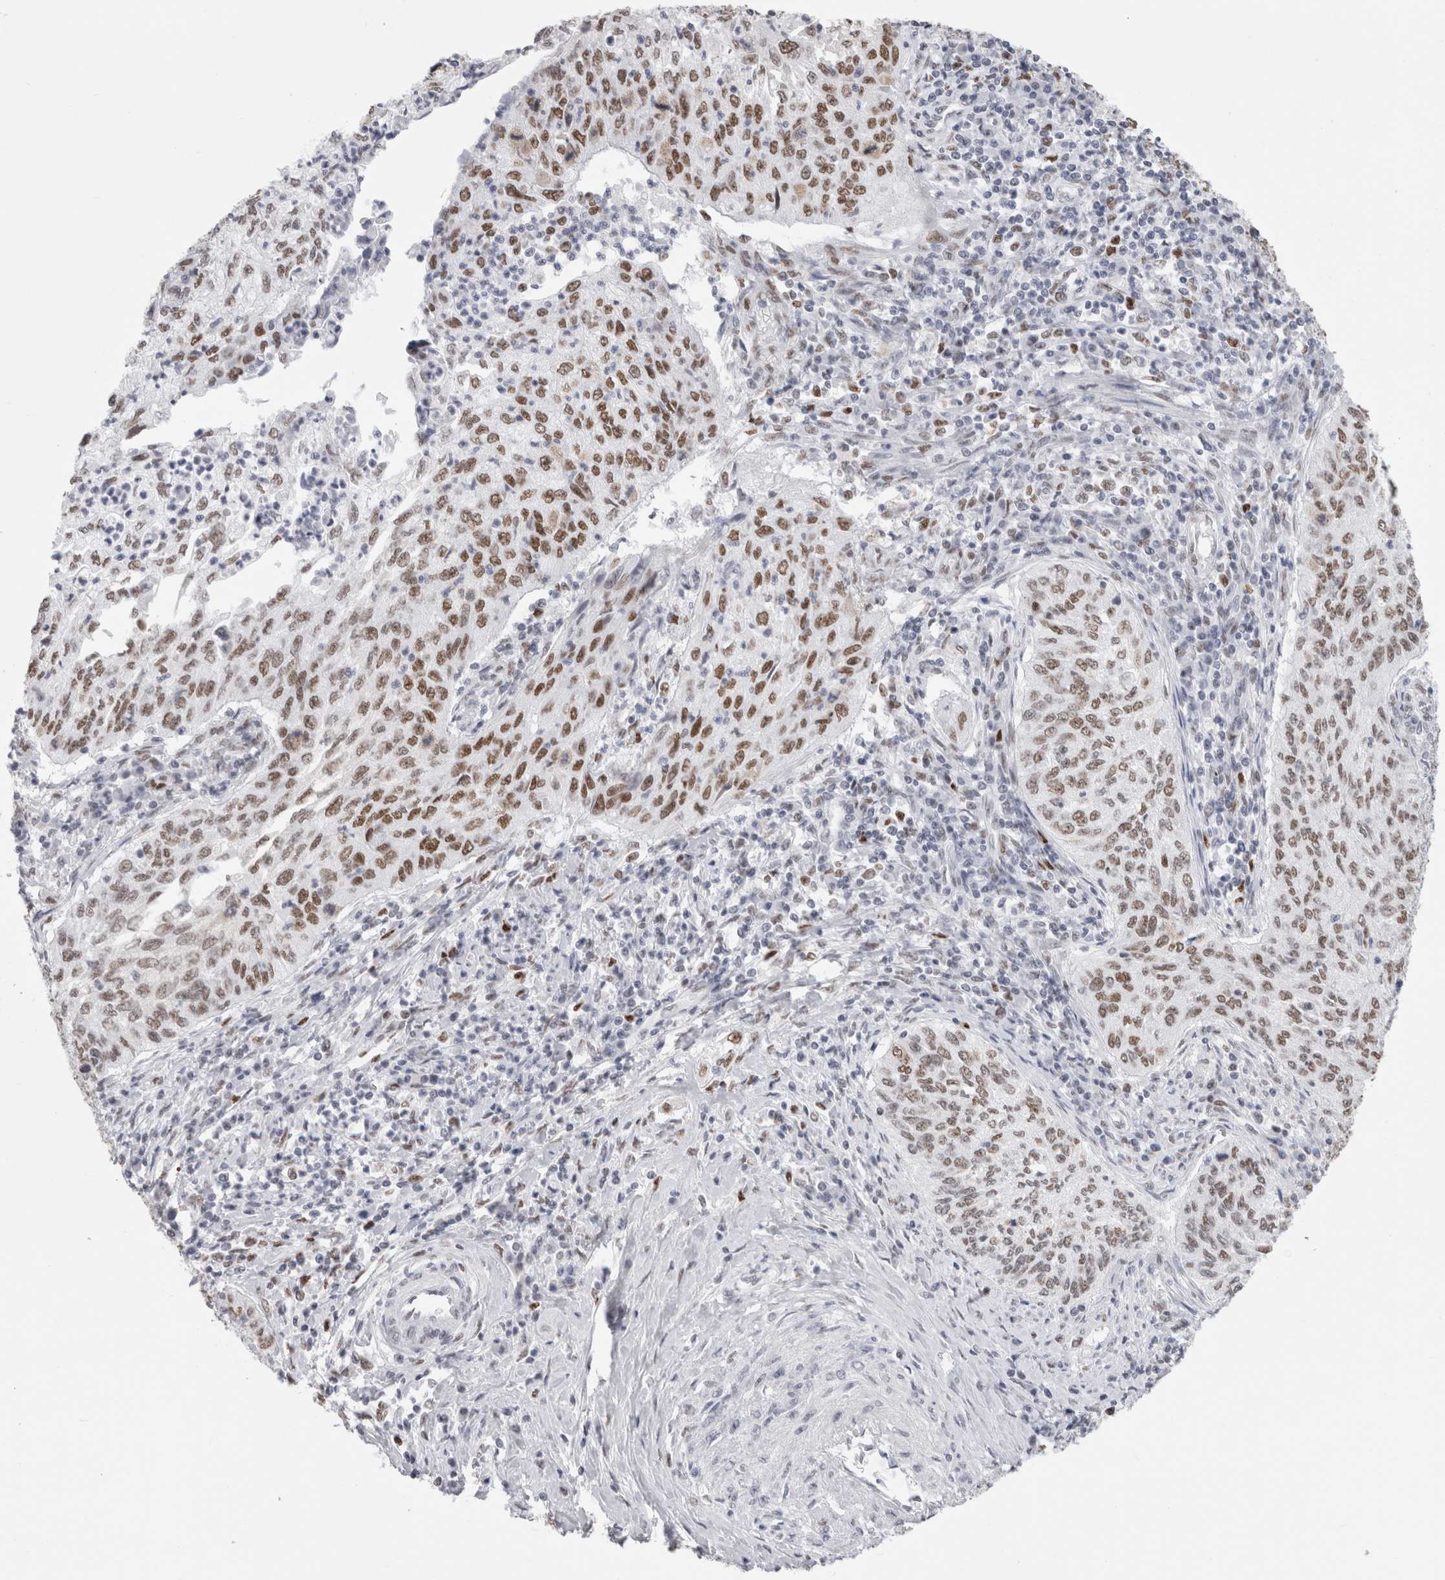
{"staining": {"intensity": "moderate", "quantity": "25%-75%", "location": "nuclear"}, "tissue": "cervical cancer", "cell_type": "Tumor cells", "image_type": "cancer", "snomed": [{"axis": "morphology", "description": "Squamous cell carcinoma, NOS"}, {"axis": "topography", "description": "Cervix"}], "caption": "IHC of human cervical squamous cell carcinoma exhibits medium levels of moderate nuclear expression in approximately 25%-75% of tumor cells. Using DAB (3,3'-diaminobenzidine) (brown) and hematoxylin (blue) stains, captured at high magnification using brightfield microscopy.", "gene": "SMARCC1", "patient": {"sex": "female", "age": 30}}